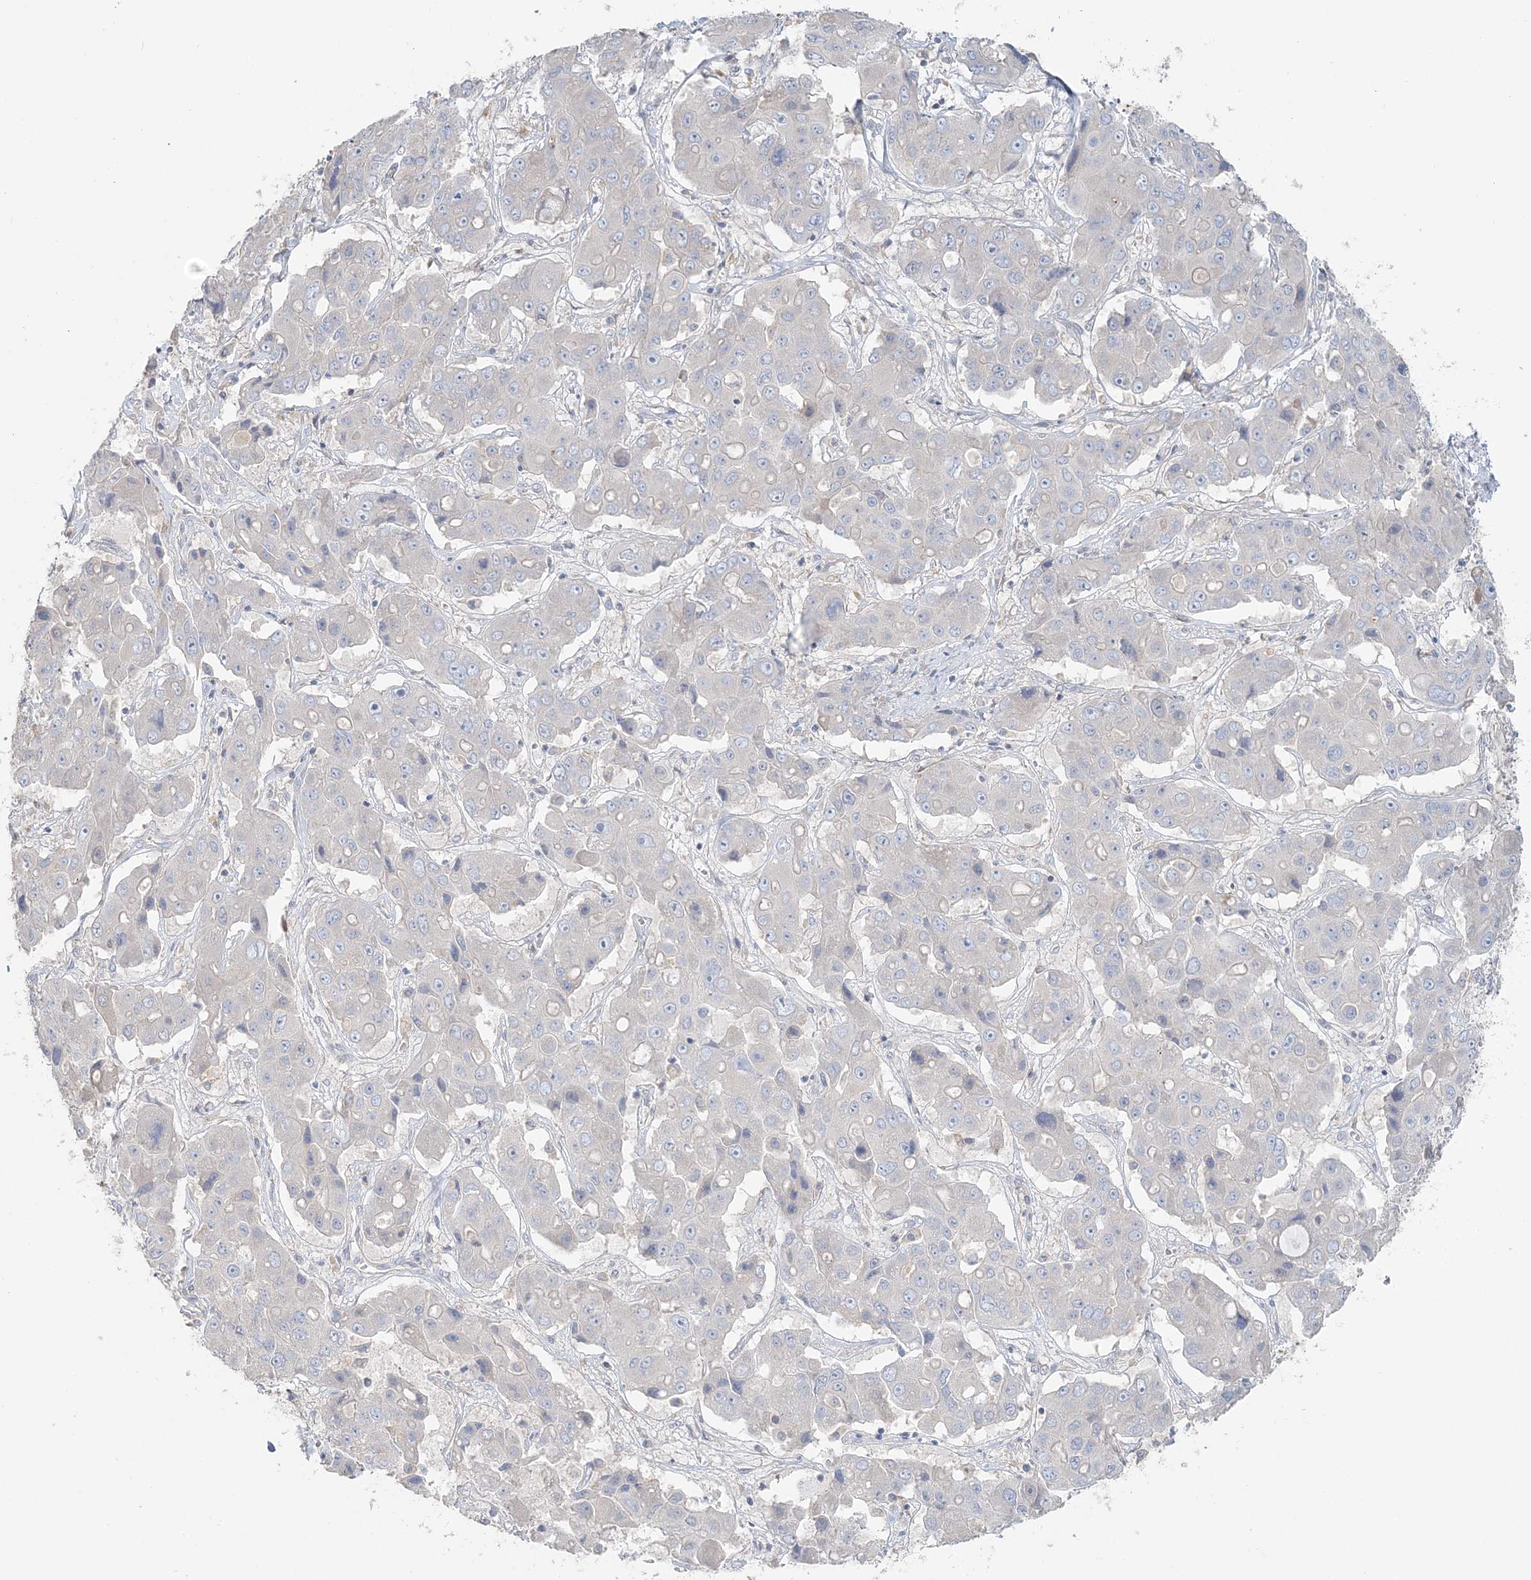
{"staining": {"intensity": "negative", "quantity": "none", "location": "none"}, "tissue": "liver cancer", "cell_type": "Tumor cells", "image_type": "cancer", "snomed": [{"axis": "morphology", "description": "Cholangiocarcinoma"}, {"axis": "topography", "description": "Liver"}], "caption": "Tumor cells are negative for protein expression in human liver cholangiocarcinoma.", "gene": "TBC1D5", "patient": {"sex": "male", "age": 67}}